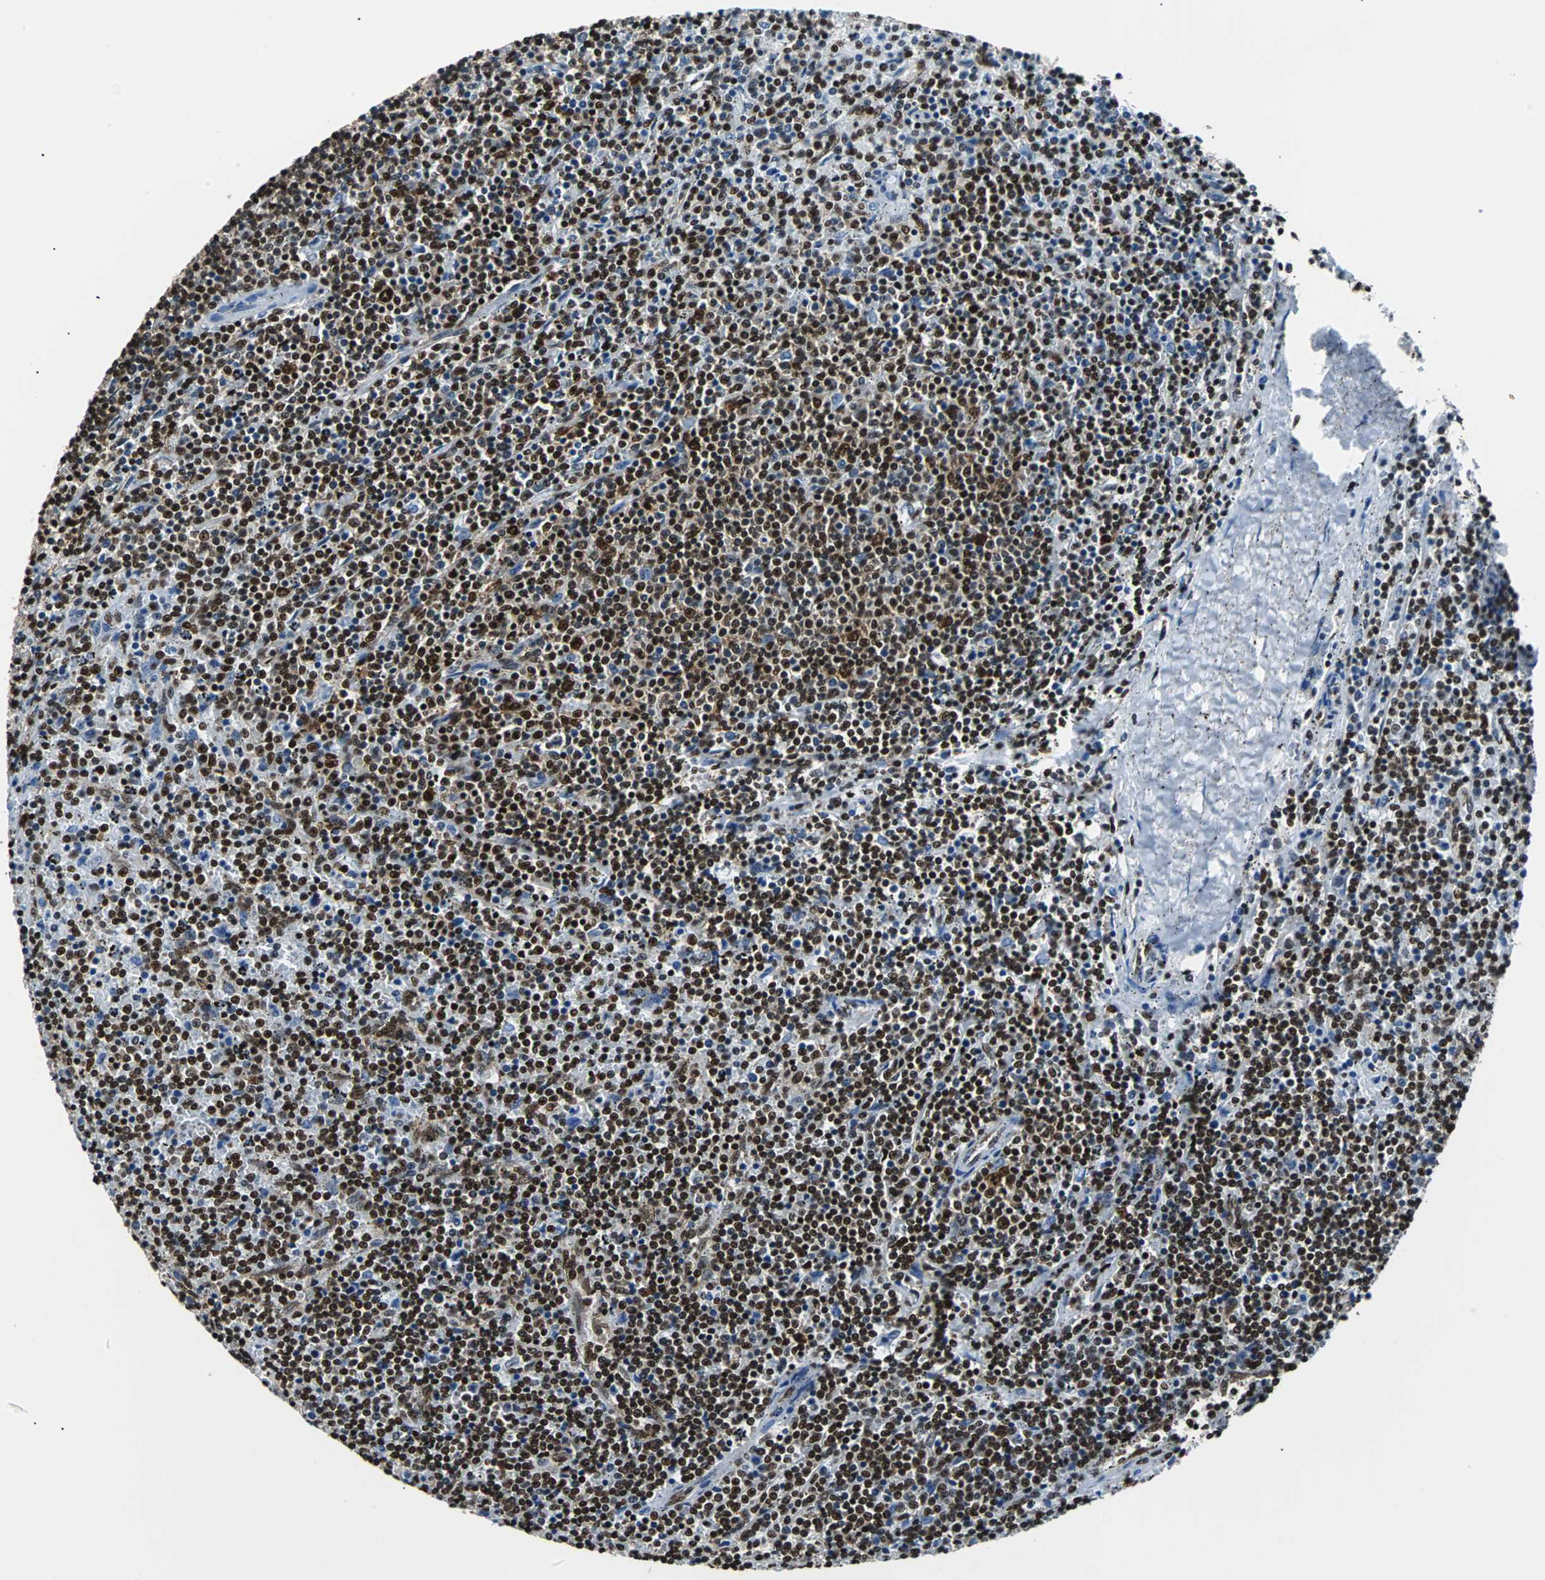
{"staining": {"intensity": "strong", "quantity": ">75%", "location": "cytoplasmic/membranous,nuclear"}, "tissue": "lymphoma", "cell_type": "Tumor cells", "image_type": "cancer", "snomed": [{"axis": "morphology", "description": "Malignant lymphoma, non-Hodgkin's type, Low grade"}, {"axis": "topography", "description": "Spleen"}], "caption": "Human lymphoma stained with a protein marker reveals strong staining in tumor cells.", "gene": "FUBP1", "patient": {"sex": "female", "age": 50}}